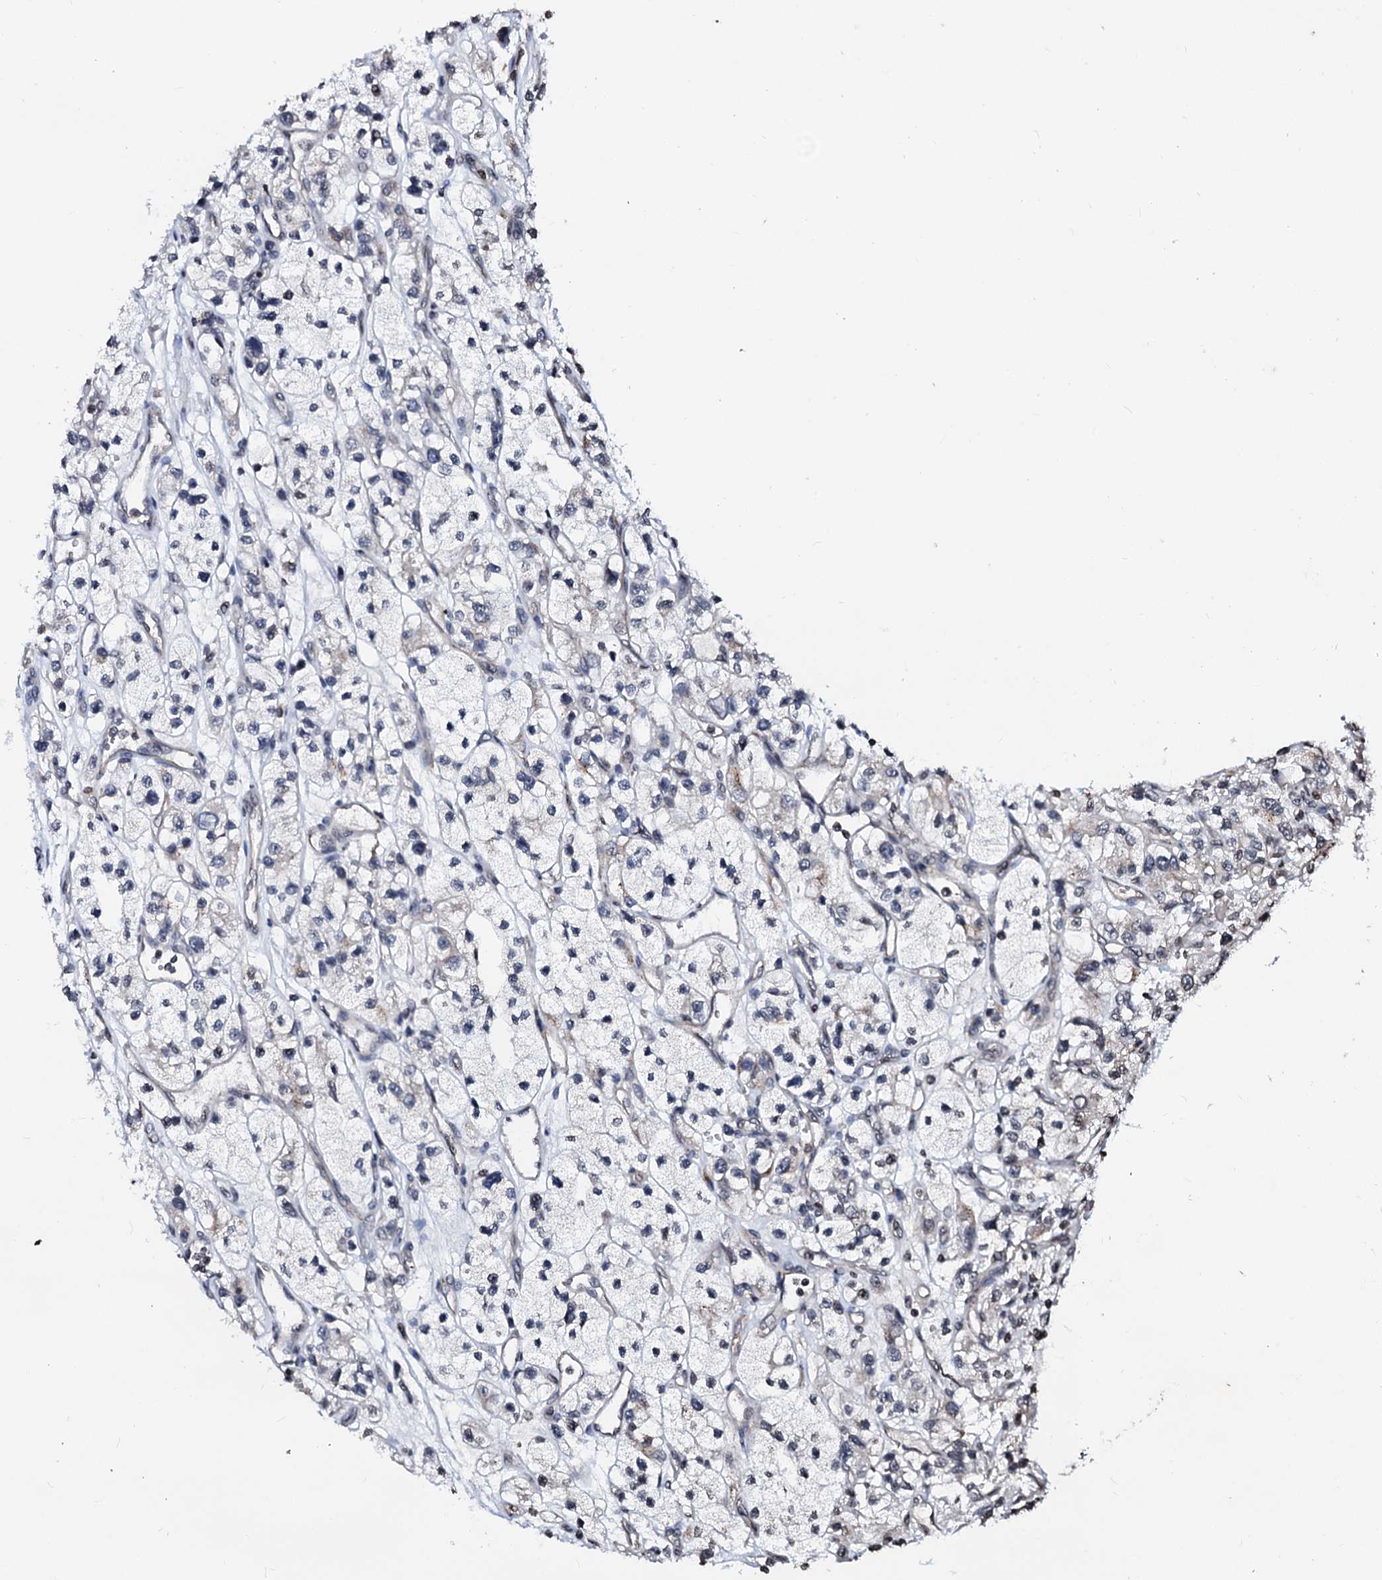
{"staining": {"intensity": "negative", "quantity": "none", "location": "none"}, "tissue": "renal cancer", "cell_type": "Tumor cells", "image_type": "cancer", "snomed": [{"axis": "morphology", "description": "Adenocarcinoma, NOS"}, {"axis": "topography", "description": "Kidney"}], "caption": "Immunohistochemical staining of renal cancer reveals no significant positivity in tumor cells. The staining was performed using DAB (3,3'-diaminobenzidine) to visualize the protein expression in brown, while the nuclei were stained in blue with hematoxylin (Magnification: 20x).", "gene": "LSM11", "patient": {"sex": "female", "age": 57}}